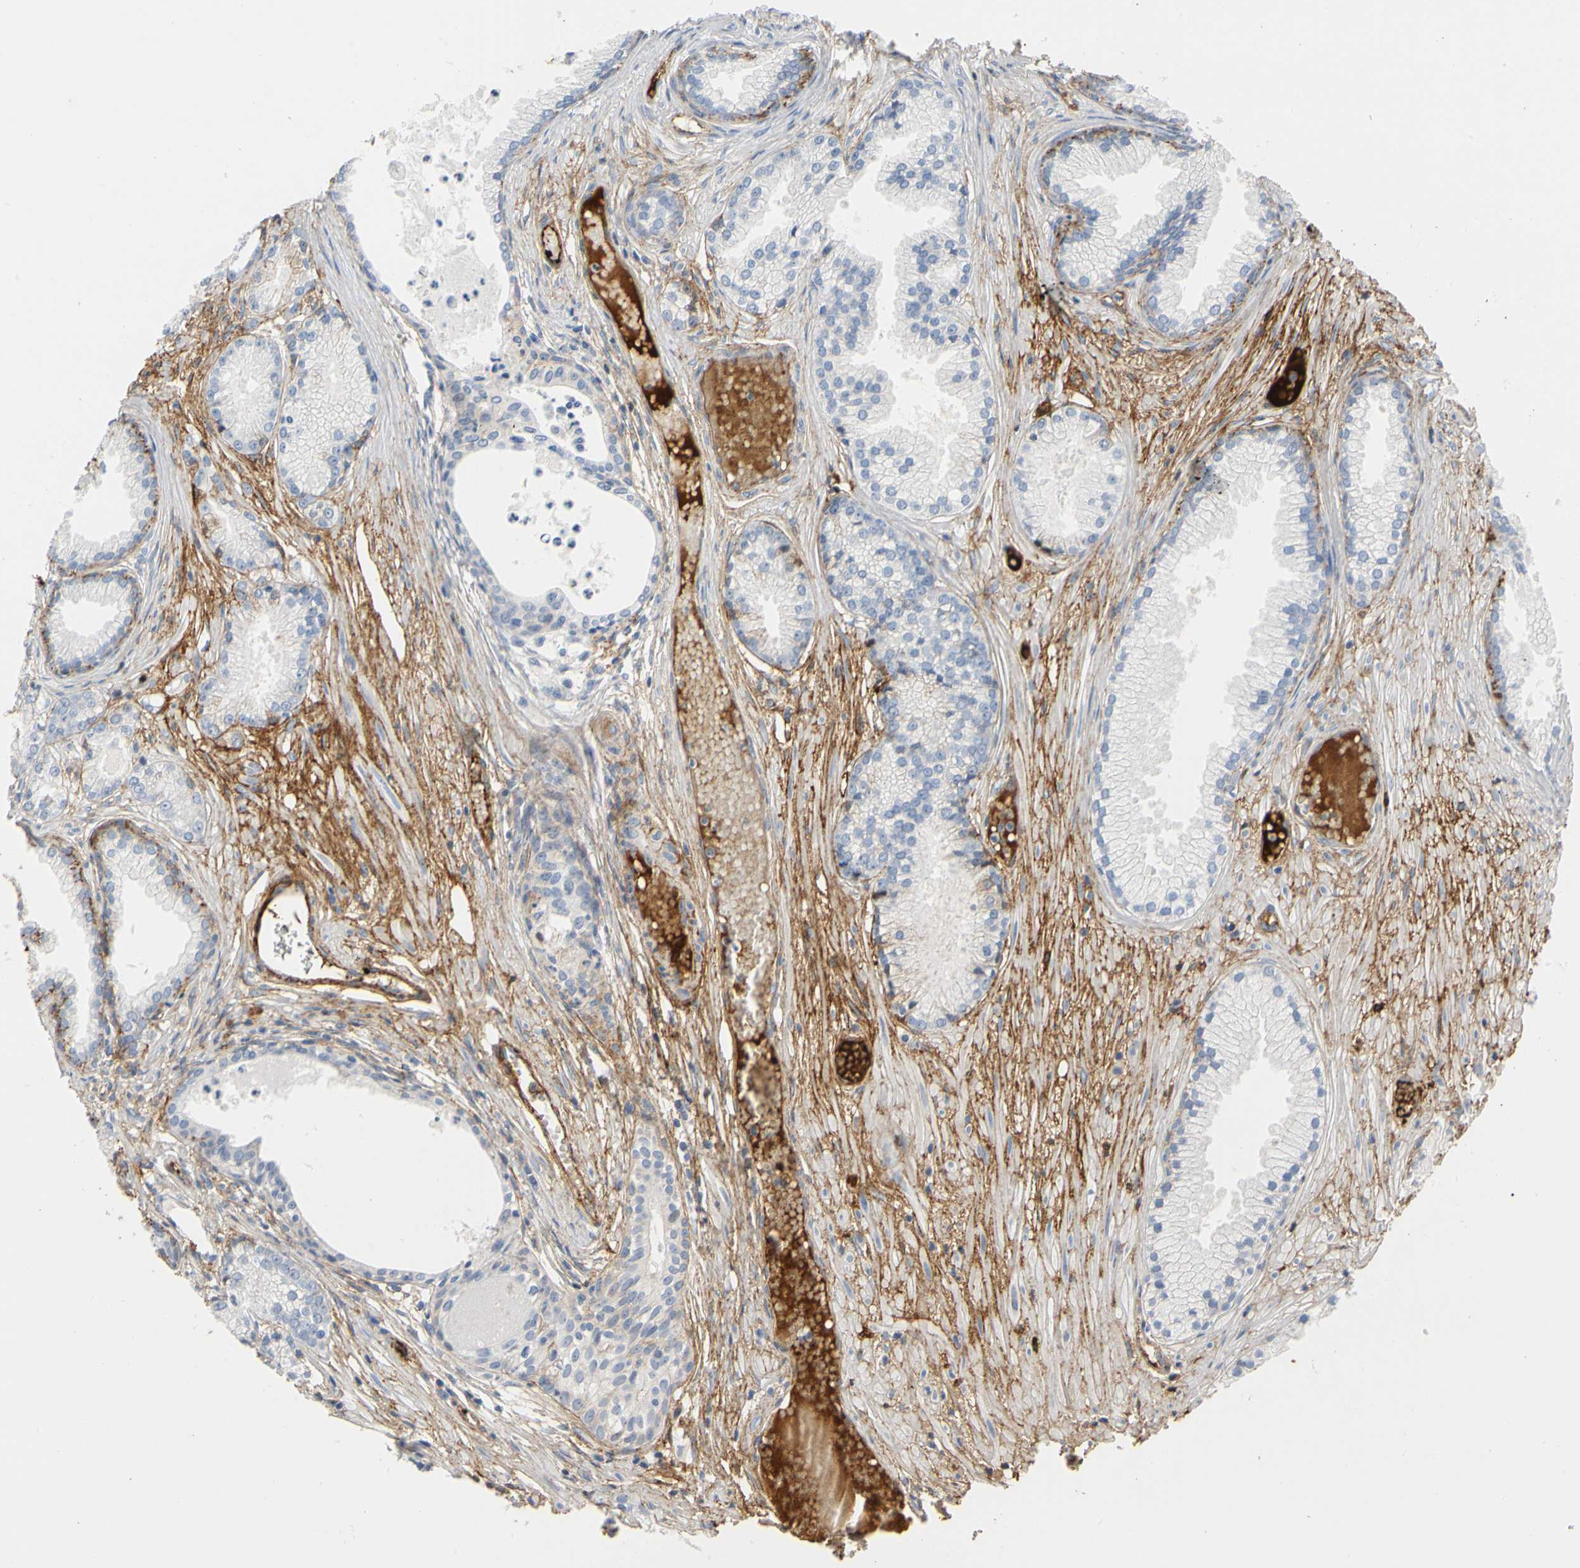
{"staining": {"intensity": "negative", "quantity": "none", "location": "none"}, "tissue": "prostate cancer", "cell_type": "Tumor cells", "image_type": "cancer", "snomed": [{"axis": "morphology", "description": "Adenocarcinoma, Low grade"}, {"axis": "topography", "description": "Prostate"}], "caption": "Immunohistochemical staining of adenocarcinoma (low-grade) (prostate) reveals no significant positivity in tumor cells.", "gene": "FGB", "patient": {"sex": "male", "age": 72}}